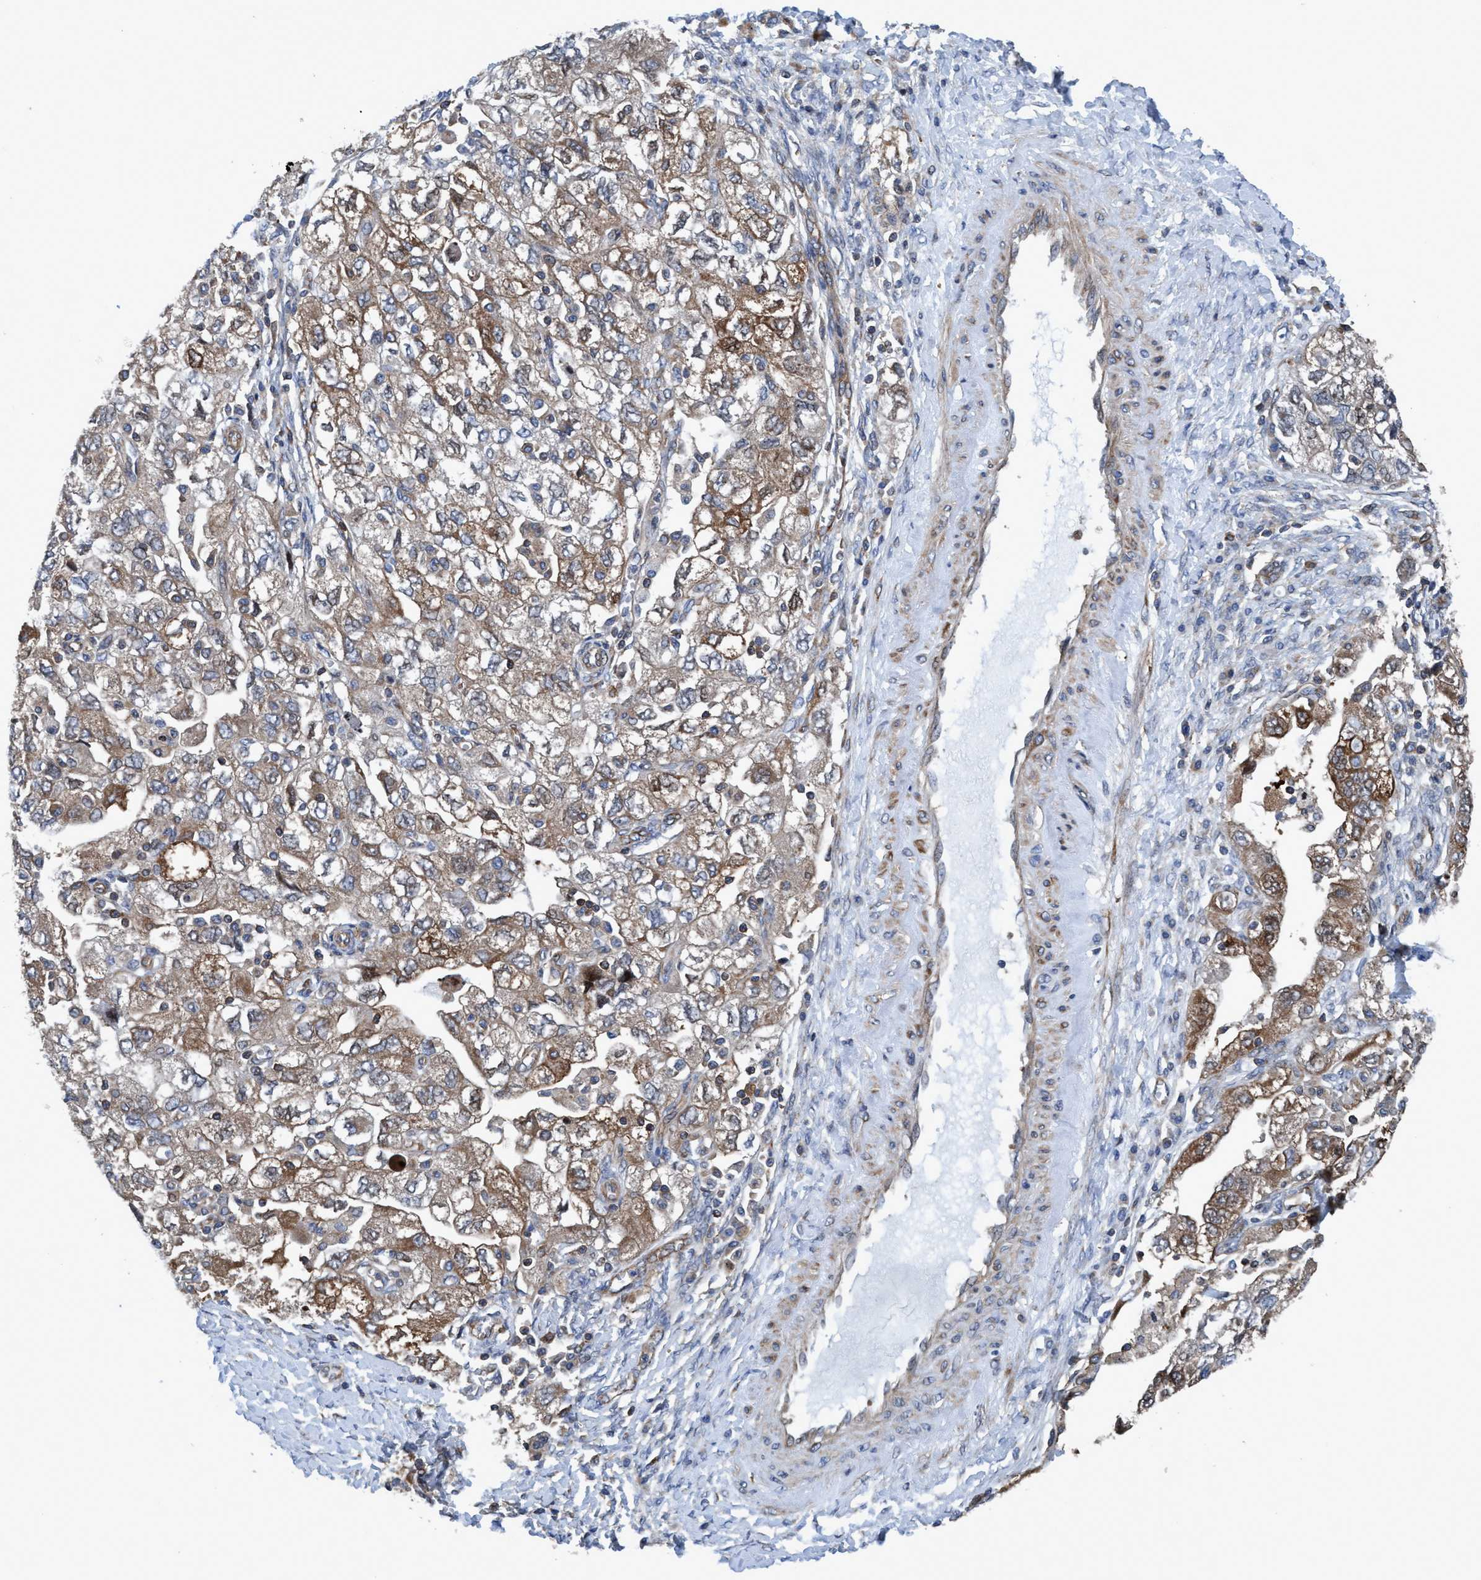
{"staining": {"intensity": "weak", "quantity": "25%-75%", "location": "cytoplasmic/membranous"}, "tissue": "ovarian cancer", "cell_type": "Tumor cells", "image_type": "cancer", "snomed": [{"axis": "morphology", "description": "Carcinoma, NOS"}, {"axis": "morphology", "description": "Cystadenocarcinoma, serous, NOS"}, {"axis": "topography", "description": "Ovary"}], "caption": "A brown stain labels weak cytoplasmic/membranous staining of a protein in ovarian cancer (carcinoma) tumor cells.", "gene": "NMT1", "patient": {"sex": "female", "age": 69}}